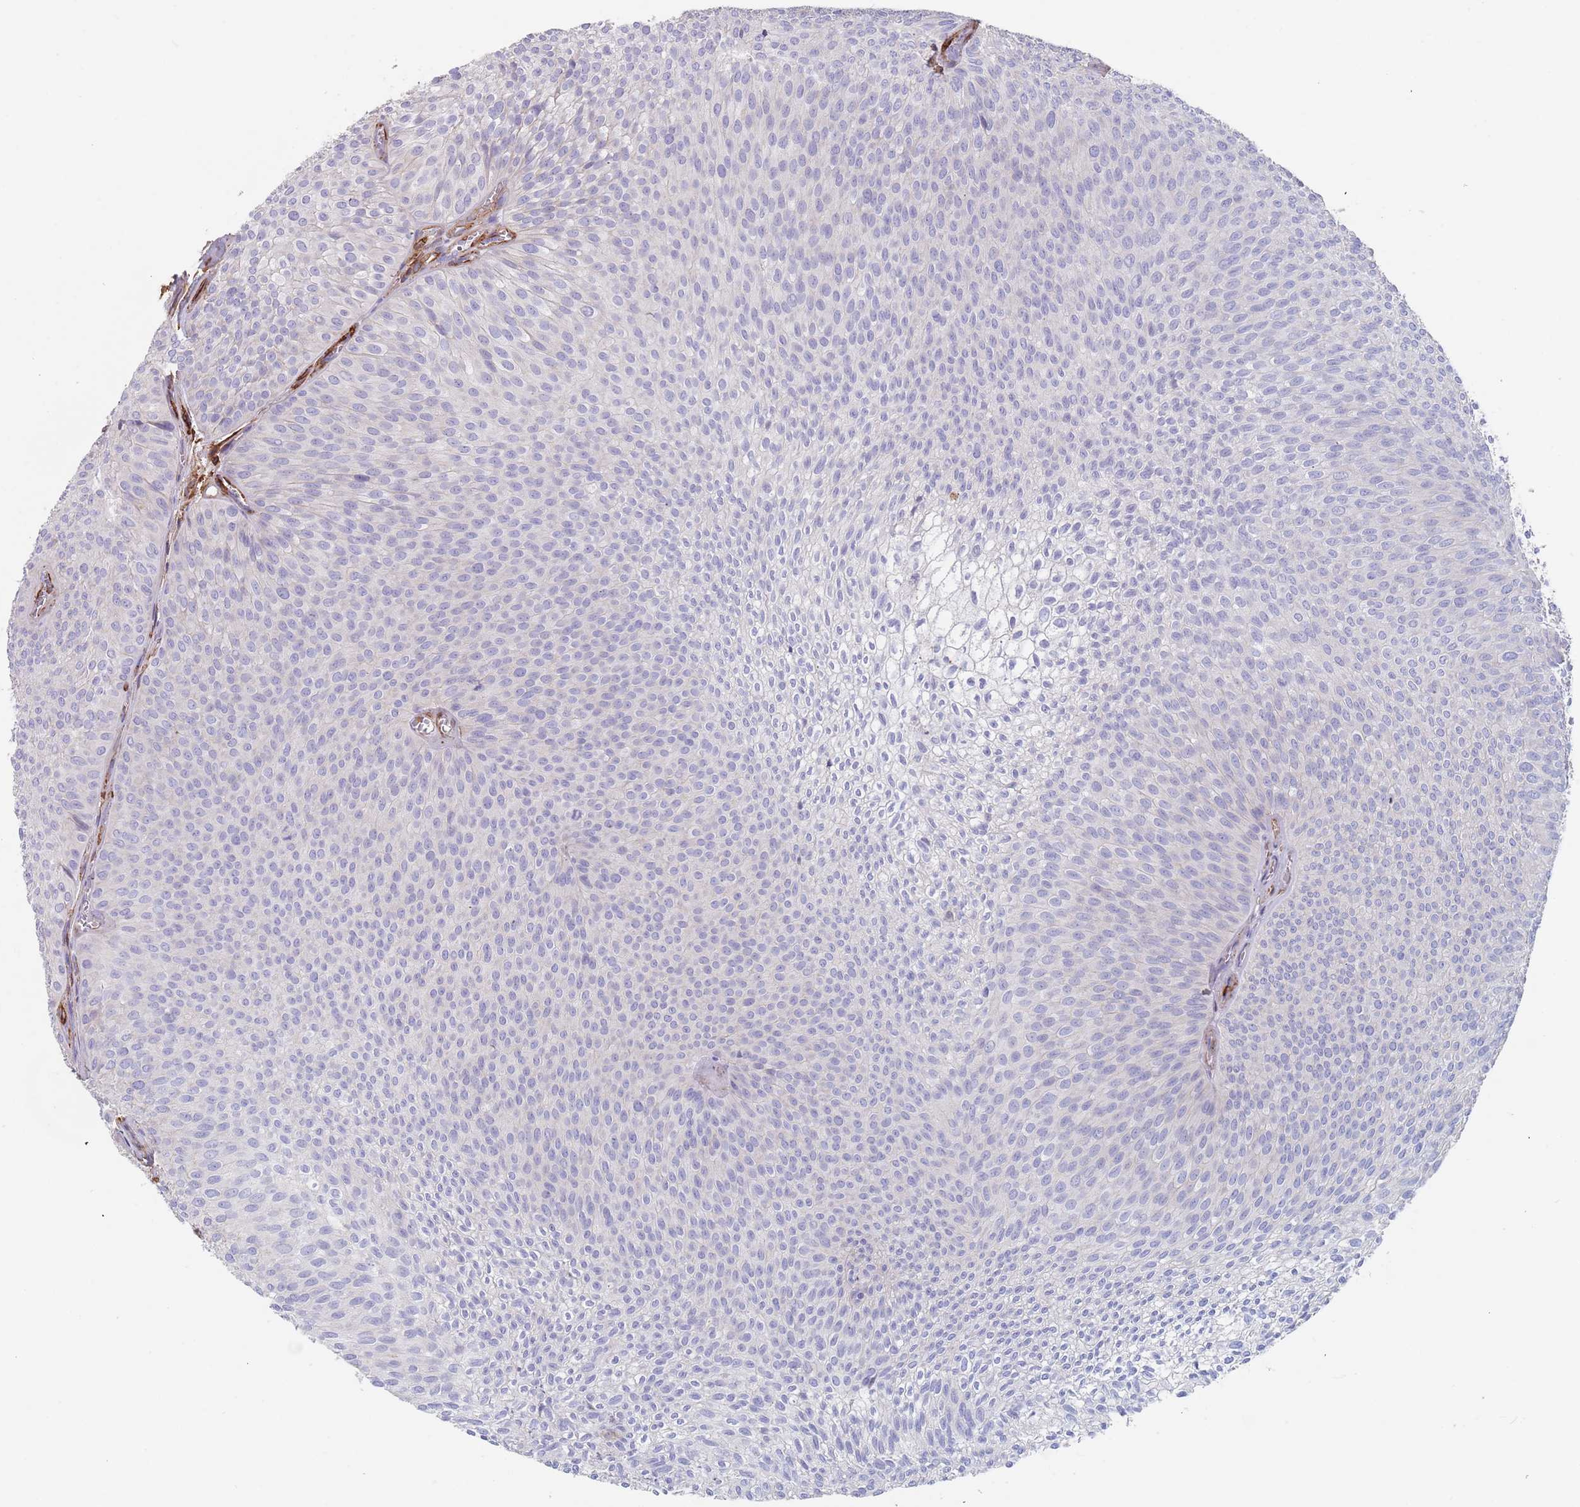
{"staining": {"intensity": "negative", "quantity": "none", "location": "none"}, "tissue": "urothelial cancer", "cell_type": "Tumor cells", "image_type": "cancer", "snomed": [{"axis": "morphology", "description": "Urothelial carcinoma, Low grade"}, {"axis": "topography", "description": "Urinary bladder"}], "caption": "Immunohistochemistry photomicrograph of human urothelial cancer stained for a protein (brown), which reveals no expression in tumor cells. (IHC, brightfield microscopy, high magnification).", "gene": "RNF144A", "patient": {"sex": "male", "age": 91}}